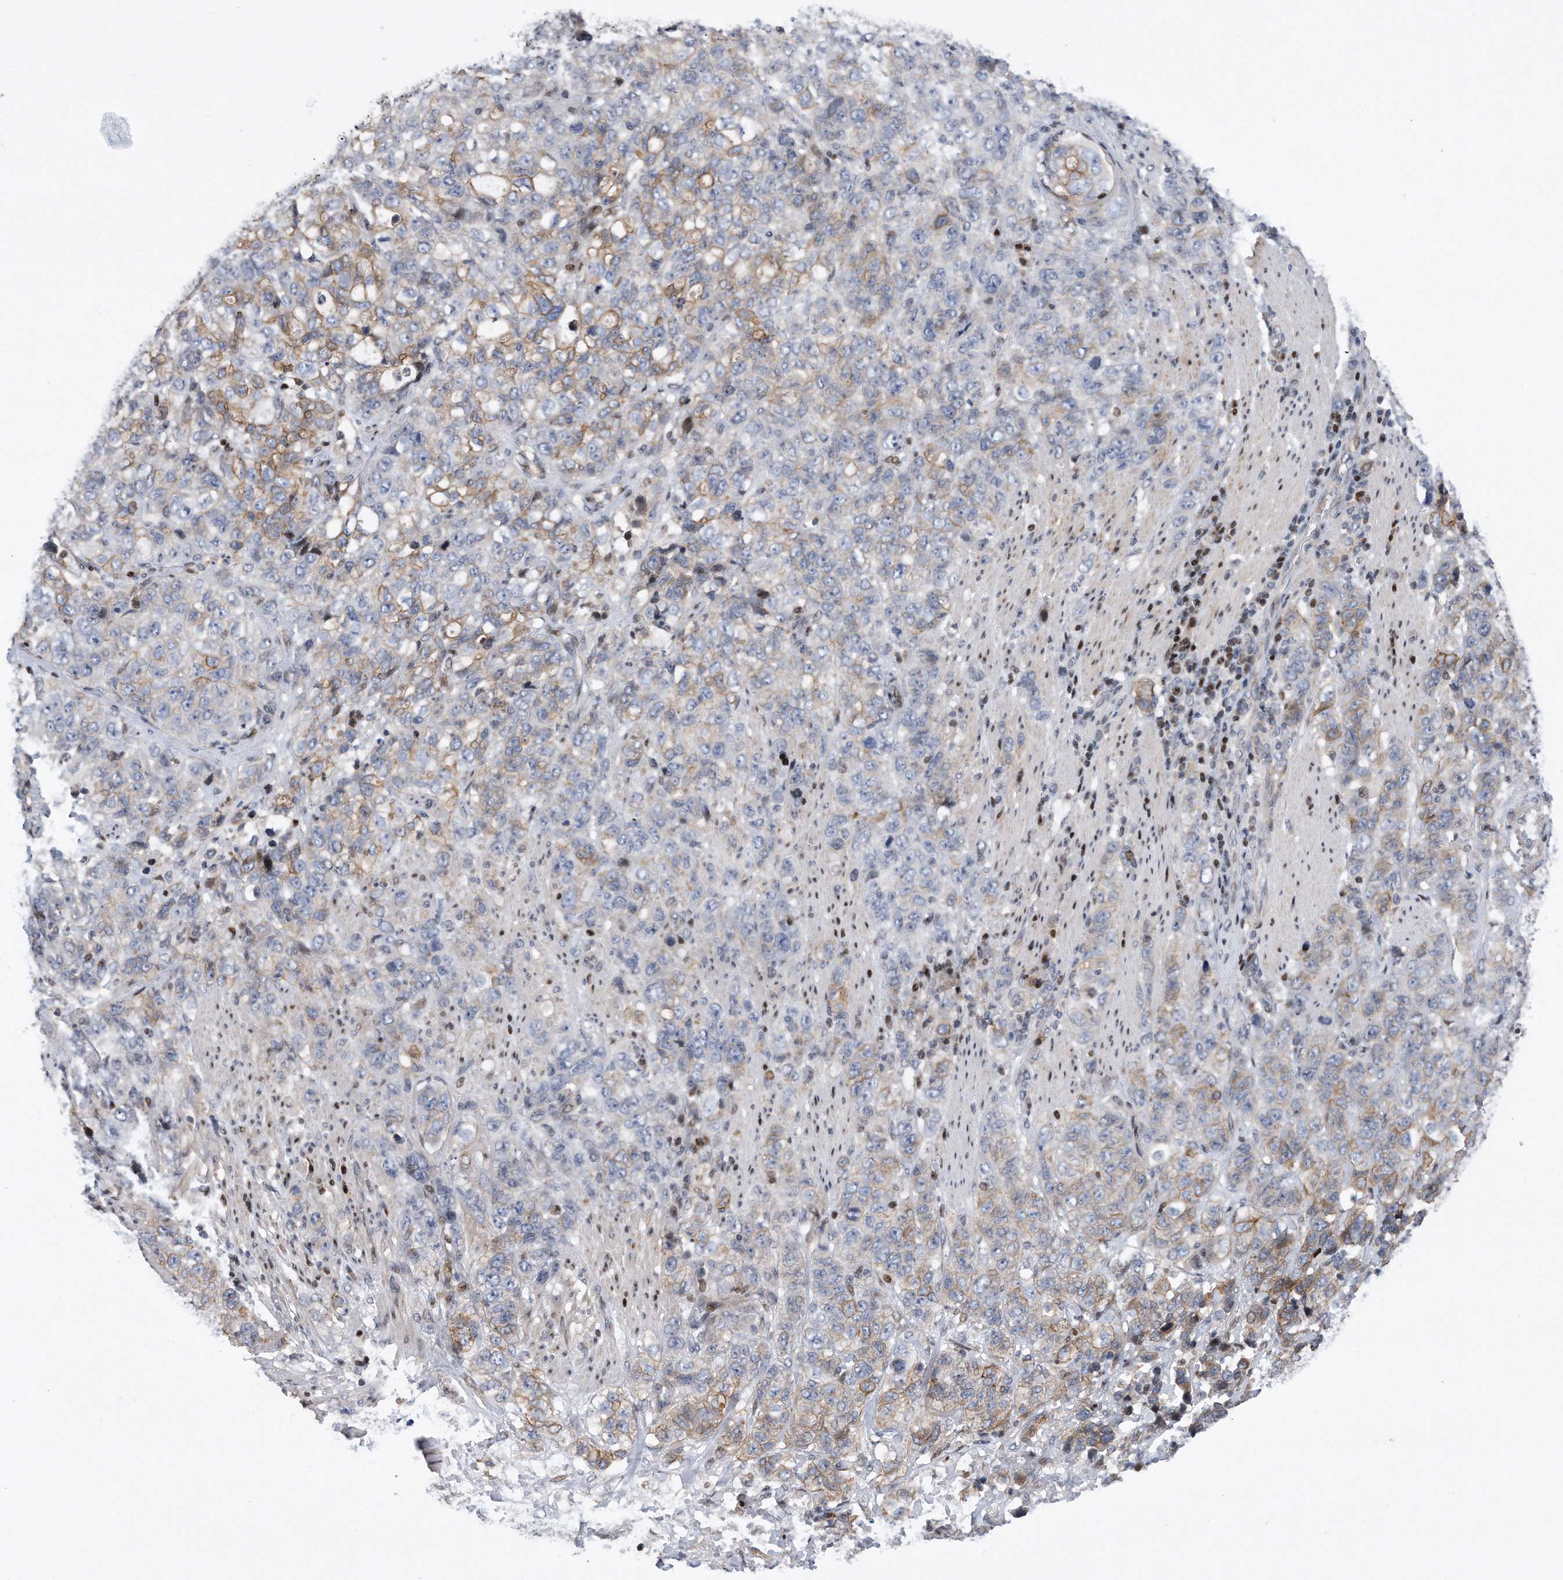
{"staining": {"intensity": "weak", "quantity": "<25%", "location": "cytoplasmic/membranous"}, "tissue": "stomach cancer", "cell_type": "Tumor cells", "image_type": "cancer", "snomed": [{"axis": "morphology", "description": "Adenocarcinoma, NOS"}, {"axis": "topography", "description": "Stomach"}], "caption": "There is no significant staining in tumor cells of stomach cancer.", "gene": "CDH12", "patient": {"sex": "male", "age": 48}}